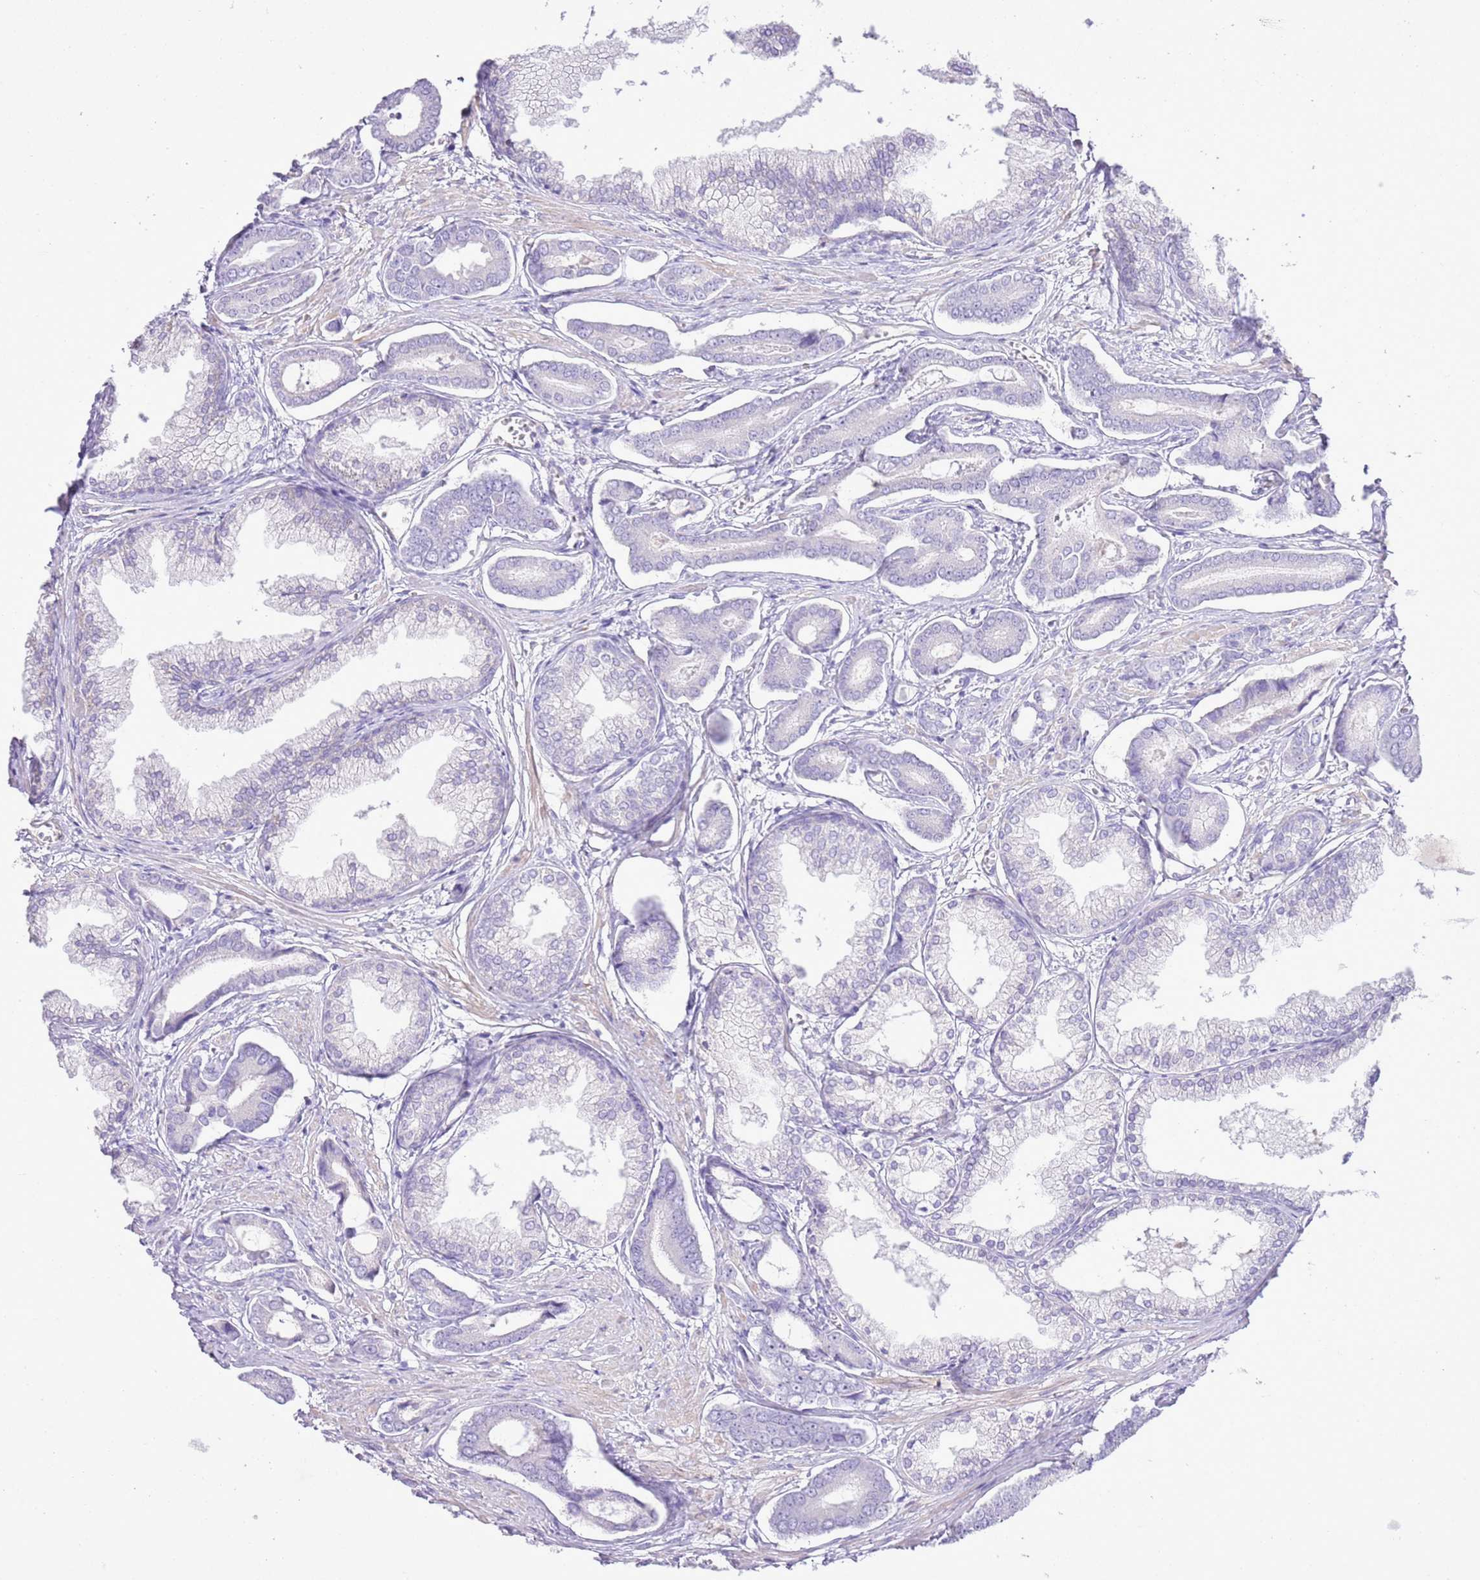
{"staining": {"intensity": "negative", "quantity": "none", "location": "none"}, "tissue": "prostate cancer", "cell_type": "Tumor cells", "image_type": "cancer", "snomed": [{"axis": "morphology", "description": "Adenocarcinoma, NOS"}, {"axis": "topography", "description": "Prostate and seminal vesicle, NOS"}], "caption": "Immunohistochemistry photomicrograph of neoplastic tissue: prostate adenocarcinoma stained with DAB reveals no significant protein expression in tumor cells.", "gene": "AAR2", "patient": {"sex": "male", "age": 76}}